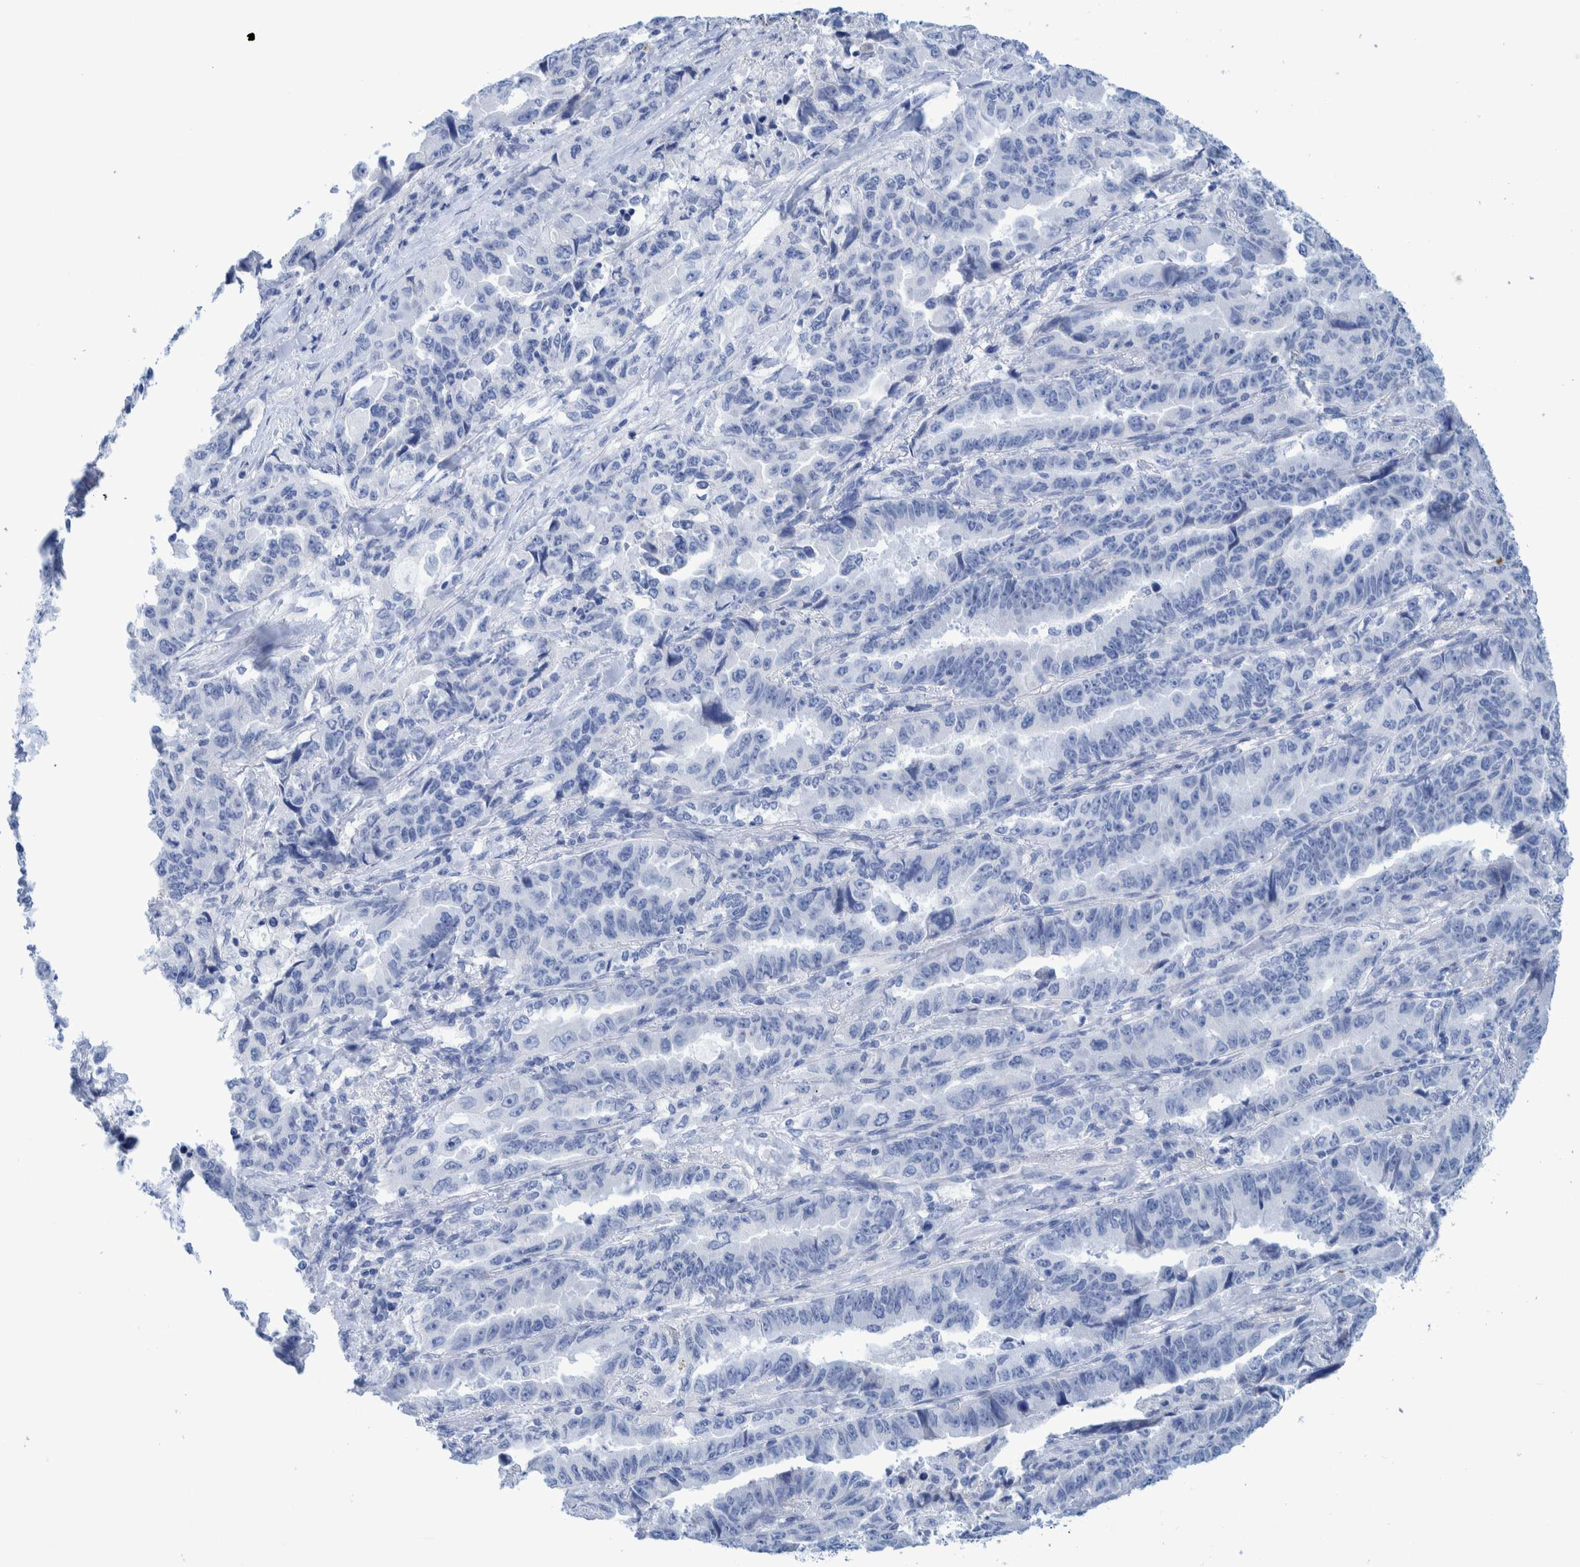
{"staining": {"intensity": "negative", "quantity": "none", "location": "none"}, "tissue": "lung cancer", "cell_type": "Tumor cells", "image_type": "cancer", "snomed": [{"axis": "morphology", "description": "Adenocarcinoma, NOS"}, {"axis": "topography", "description": "Lung"}], "caption": "The image reveals no staining of tumor cells in lung cancer (adenocarcinoma).", "gene": "PERP", "patient": {"sex": "female", "age": 51}}